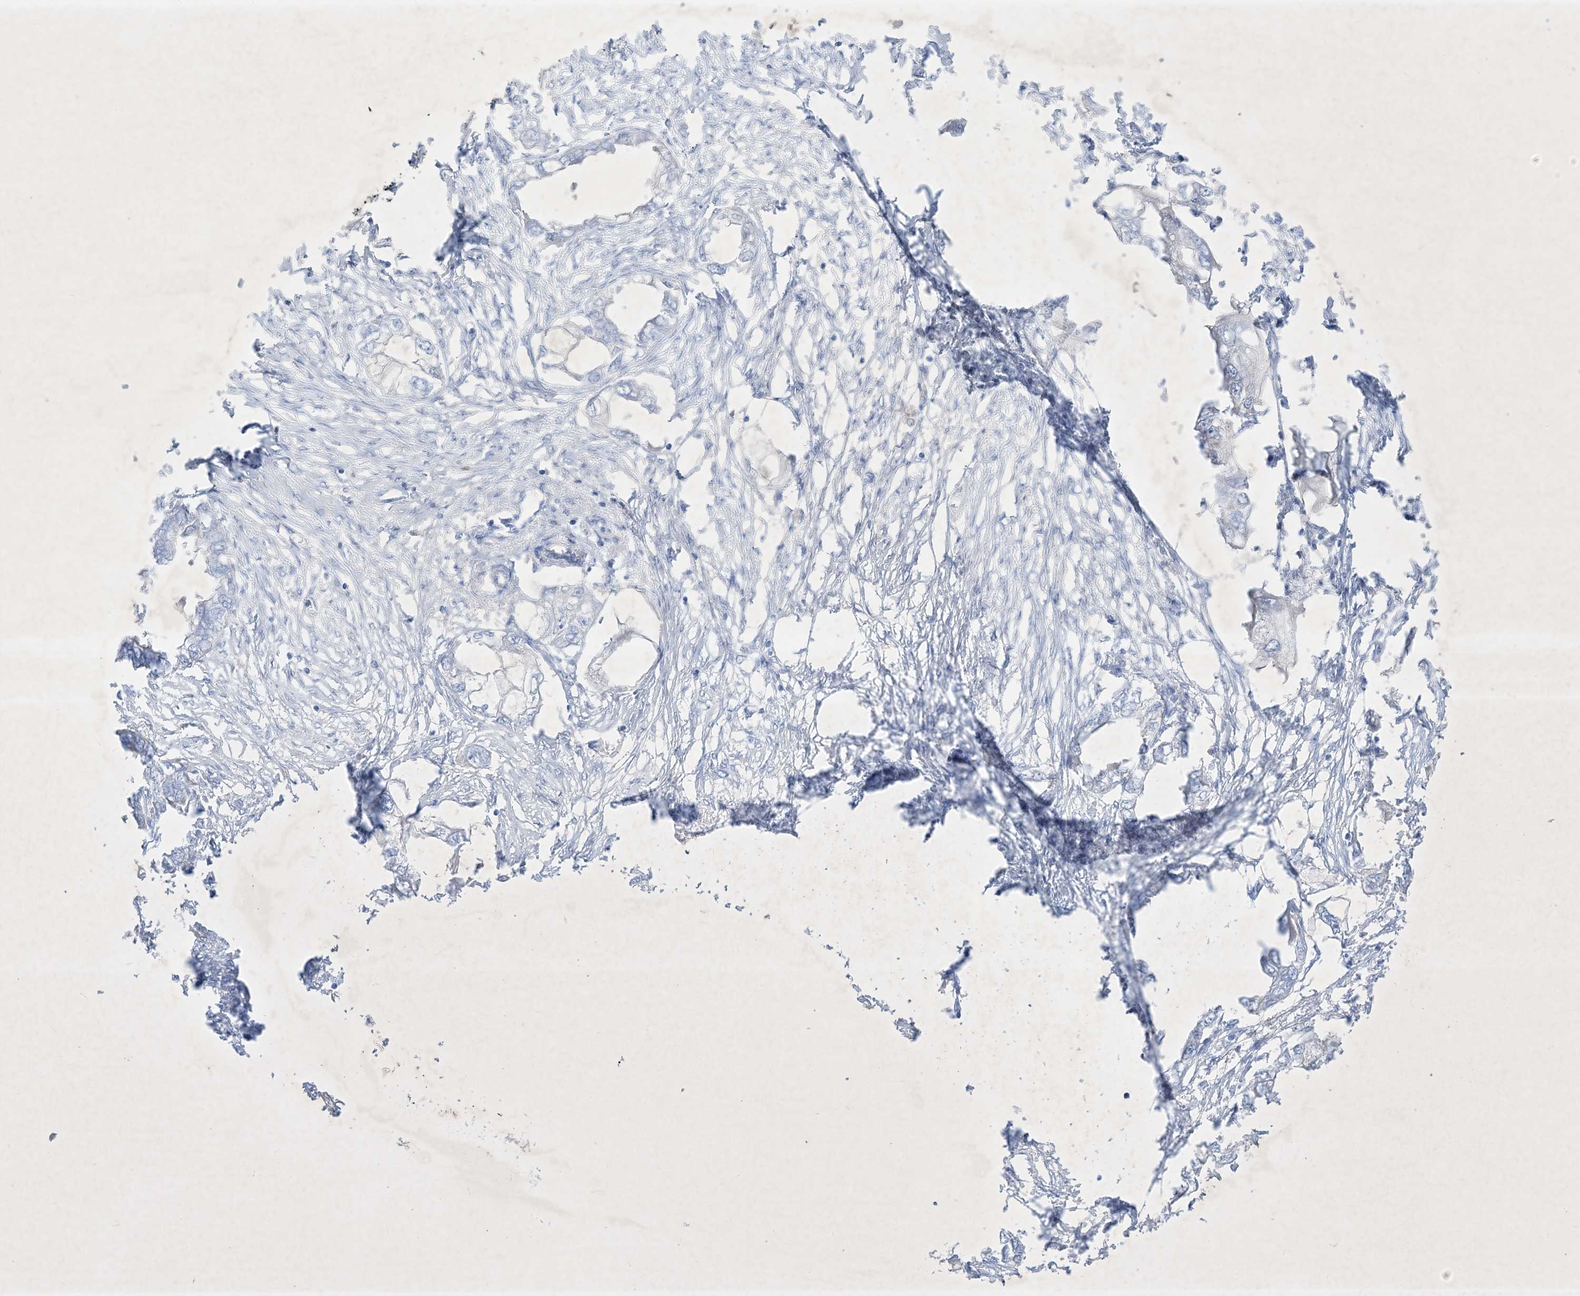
{"staining": {"intensity": "negative", "quantity": "none", "location": "none"}, "tissue": "endometrial cancer", "cell_type": "Tumor cells", "image_type": "cancer", "snomed": [{"axis": "morphology", "description": "Adenocarcinoma, NOS"}, {"axis": "morphology", "description": "Adenocarcinoma, metastatic, NOS"}, {"axis": "topography", "description": "Adipose tissue"}, {"axis": "topography", "description": "Endometrium"}], "caption": "Tumor cells show no significant protein staining in adenocarcinoma (endometrial).", "gene": "PLEKHA3", "patient": {"sex": "female", "age": 67}}